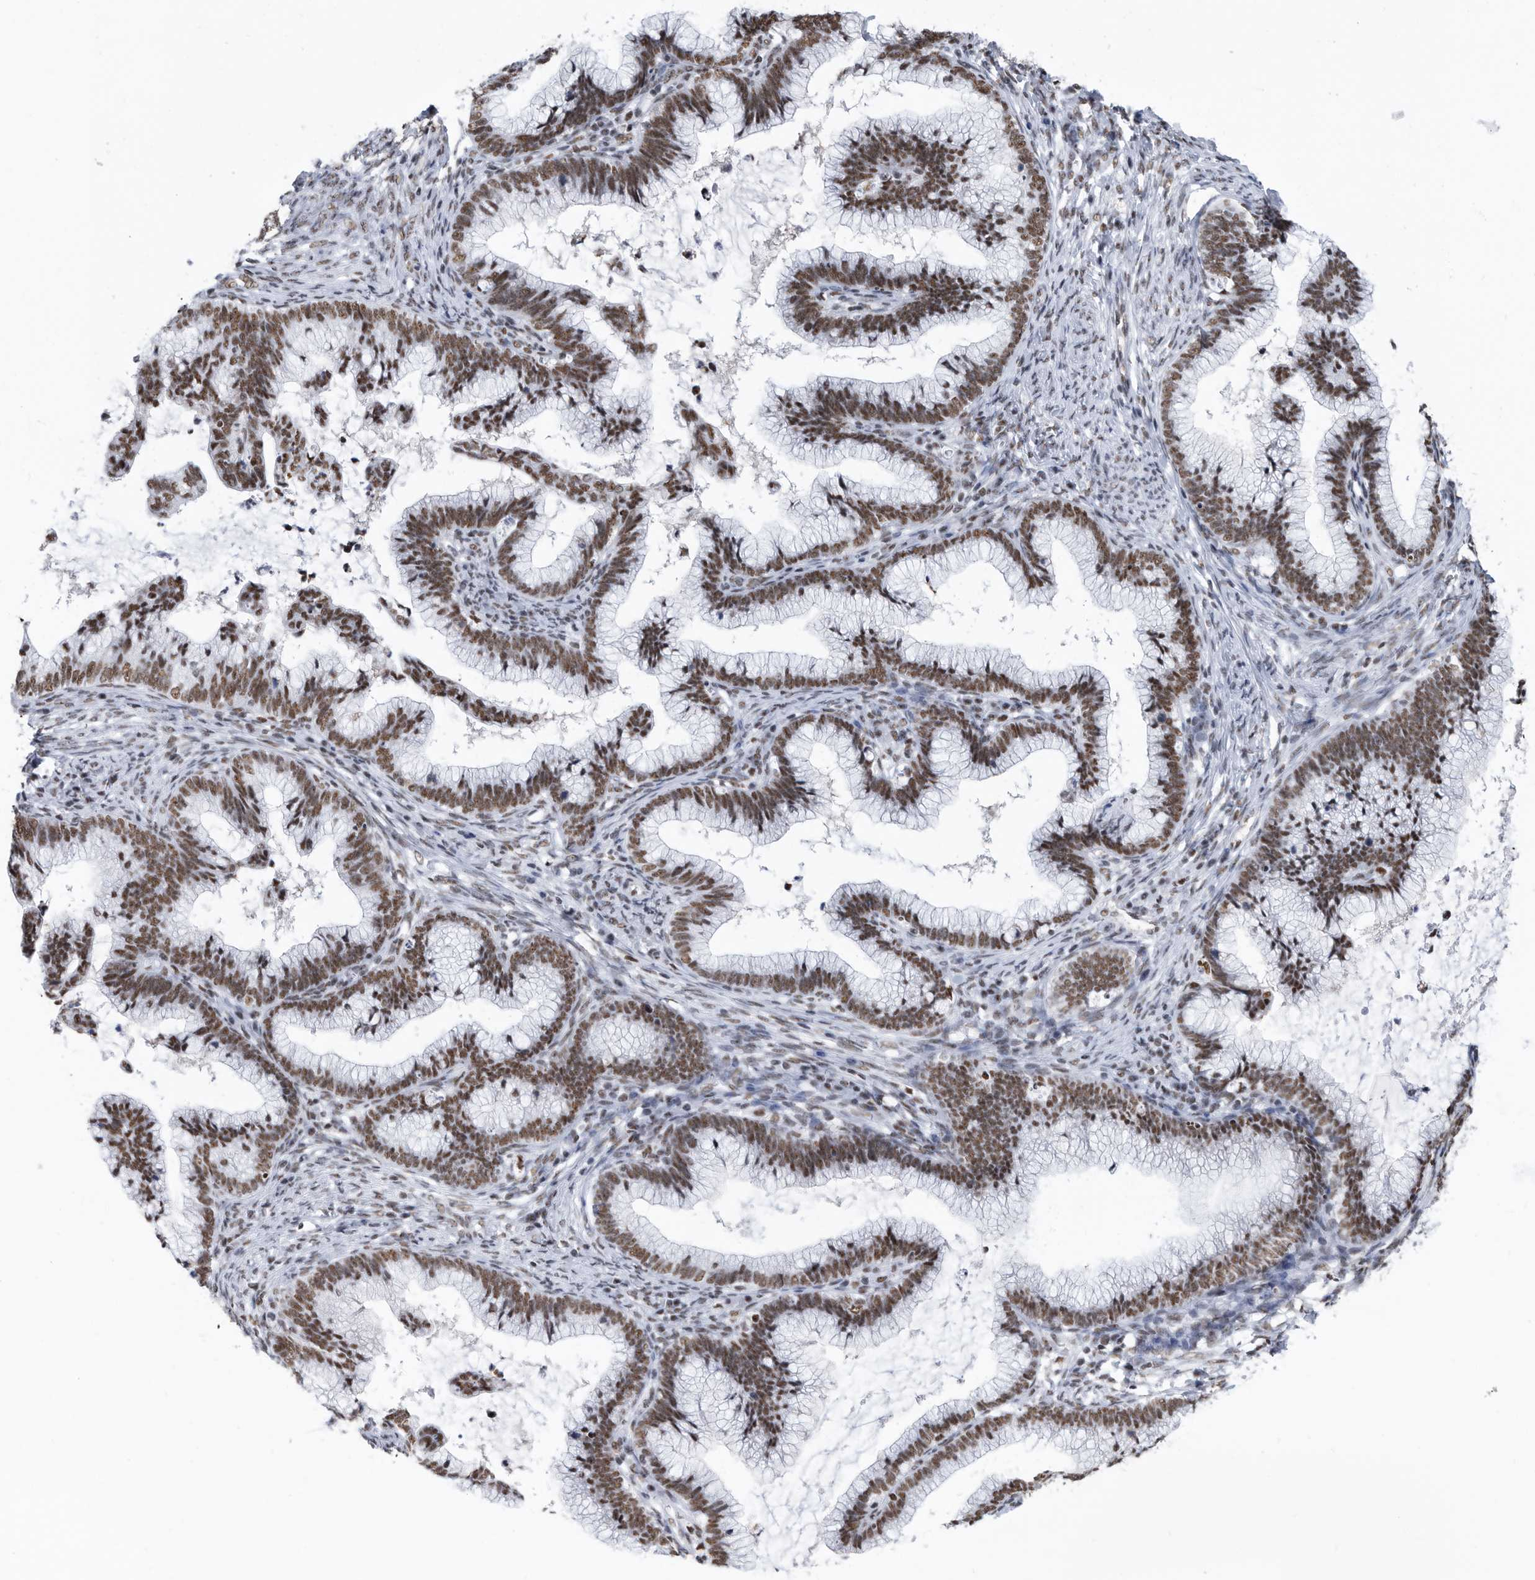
{"staining": {"intensity": "strong", "quantity": ">75%", "location": "nuclear"}, "tissue": "cervical cancer", "cell_type": "Tumor cells", "image_type": "cancer", "snomed": [{"axis": "morphology", "description": "Adenocarcinoma, NOS"}, {"axis": "topography", "description": "Cervix"}], "caption": "Tumor cells show high levels of strong nuclear staining in about >75% of cells in human cervical adenocarcinoma.", "gene": "SF3A1", "patient": {"sex": "female", "age": 36}}